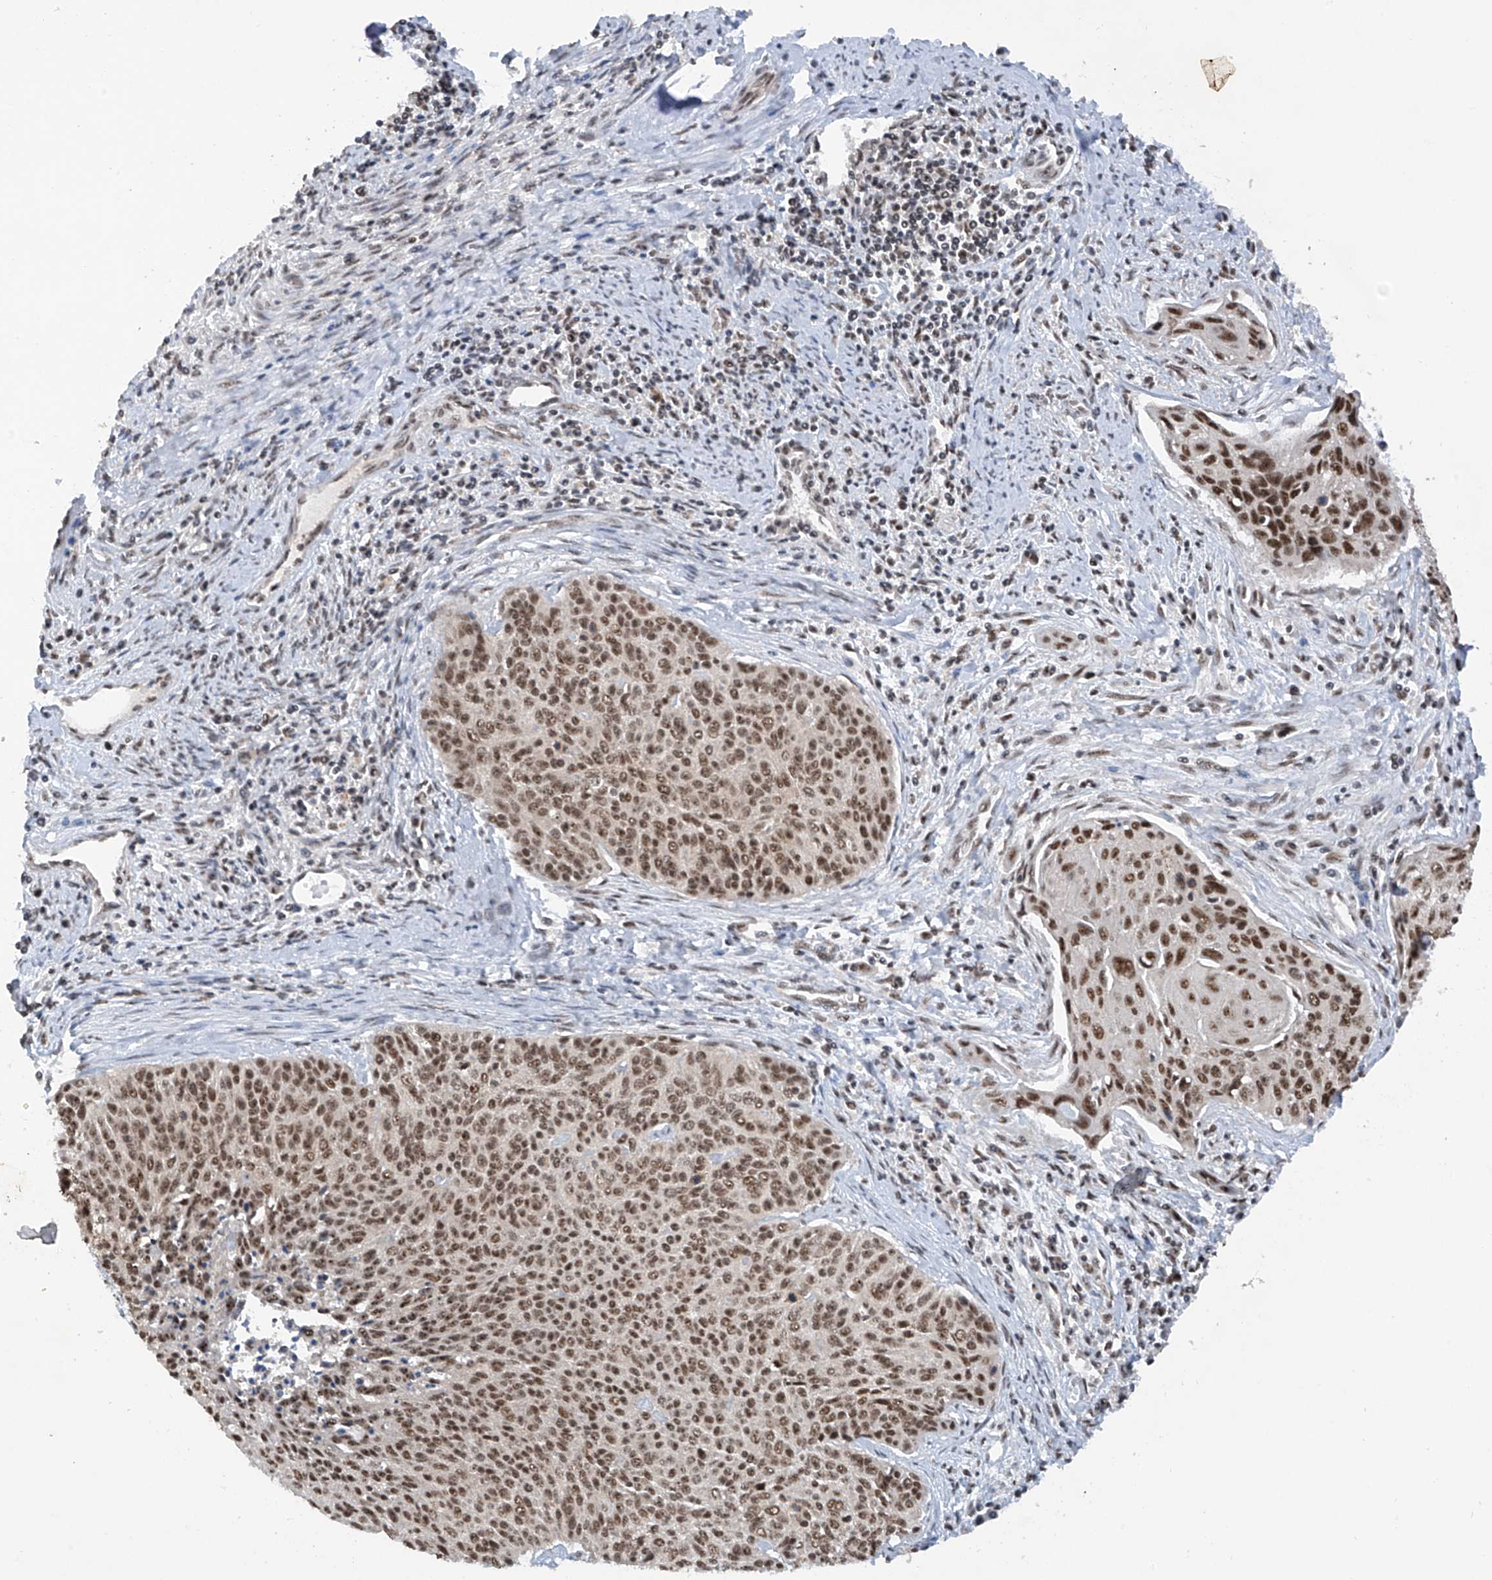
{"staining": {"intensity": "moderate", "quantity": ">75%", "location": "nuclear"}, "tissue": "cervical cancer", "cell_type": "Tumor cells", "image_type": "cancer", "snomed": [{"axis": "morphology", "description": "Squamous cell carcinoma, NOS"}, {"axis": "topography", "description": "Cervix"}], "caption": "IHC (DAB (3,3'-diaminobenzidine)) staining of human cervical cancer shows moderate nuclear protein staining in approximately >75% of tumor cells.", "gene": "RPAIN", "patient": {"sex": "female", "age": 55}}